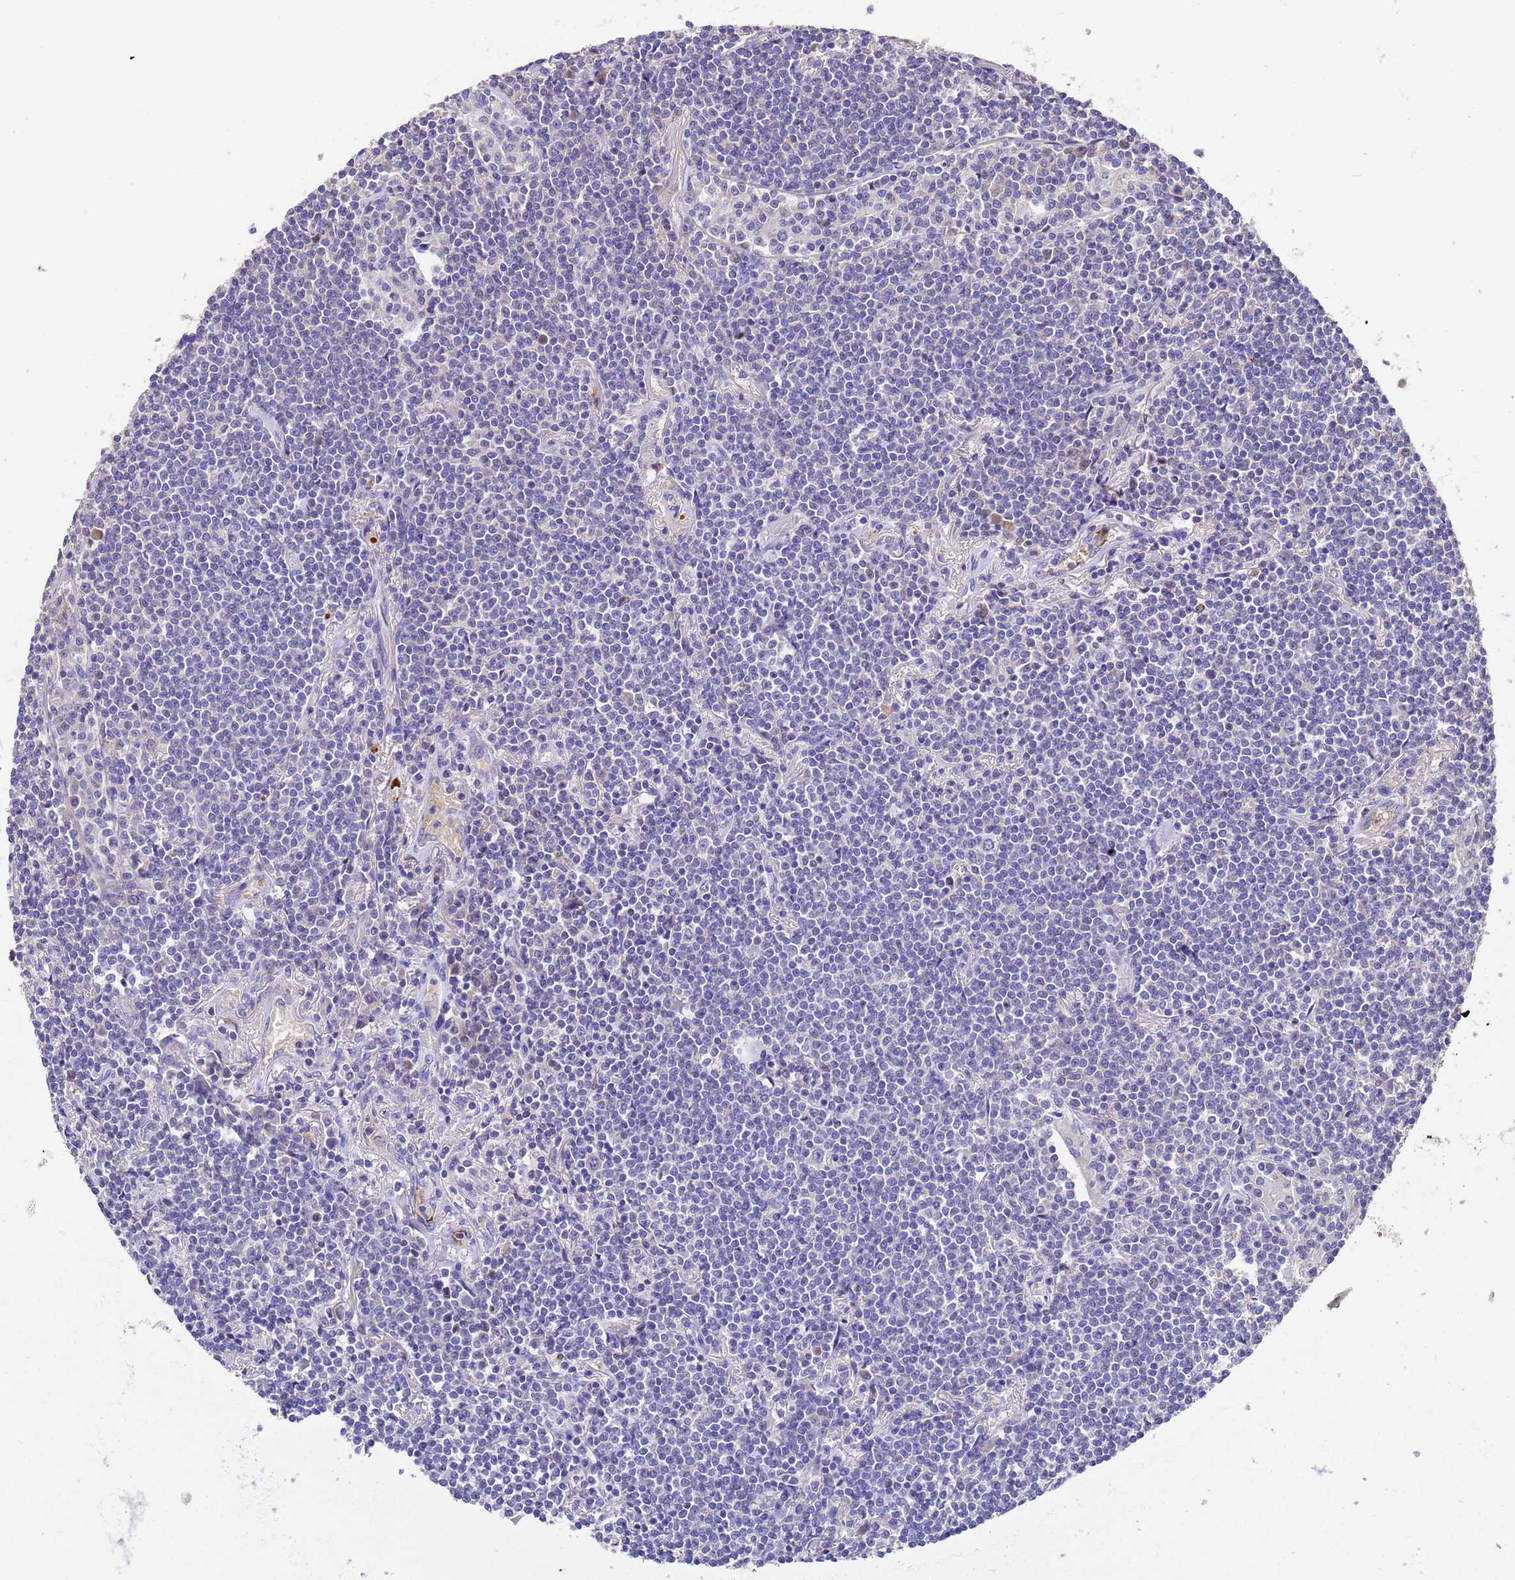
{"staining": {"intensity": "negative", "quantity": "none", "location": "none"}, "tissue": "lymphoma", "cell_type": "Tumor cells", "image_type": "cancer", "snomed": [{"axis": "morphology", "description": "Malignant lymphoma, non-Hodgkin's type, Low grade"}, {"axis": "topography", "description": "Lung"}], "caption": "The photomicrograph shows no staining of tumor cells in lymphoma.", "gene": "ELP6", "patient": {"sex": "female", "age": 71}}